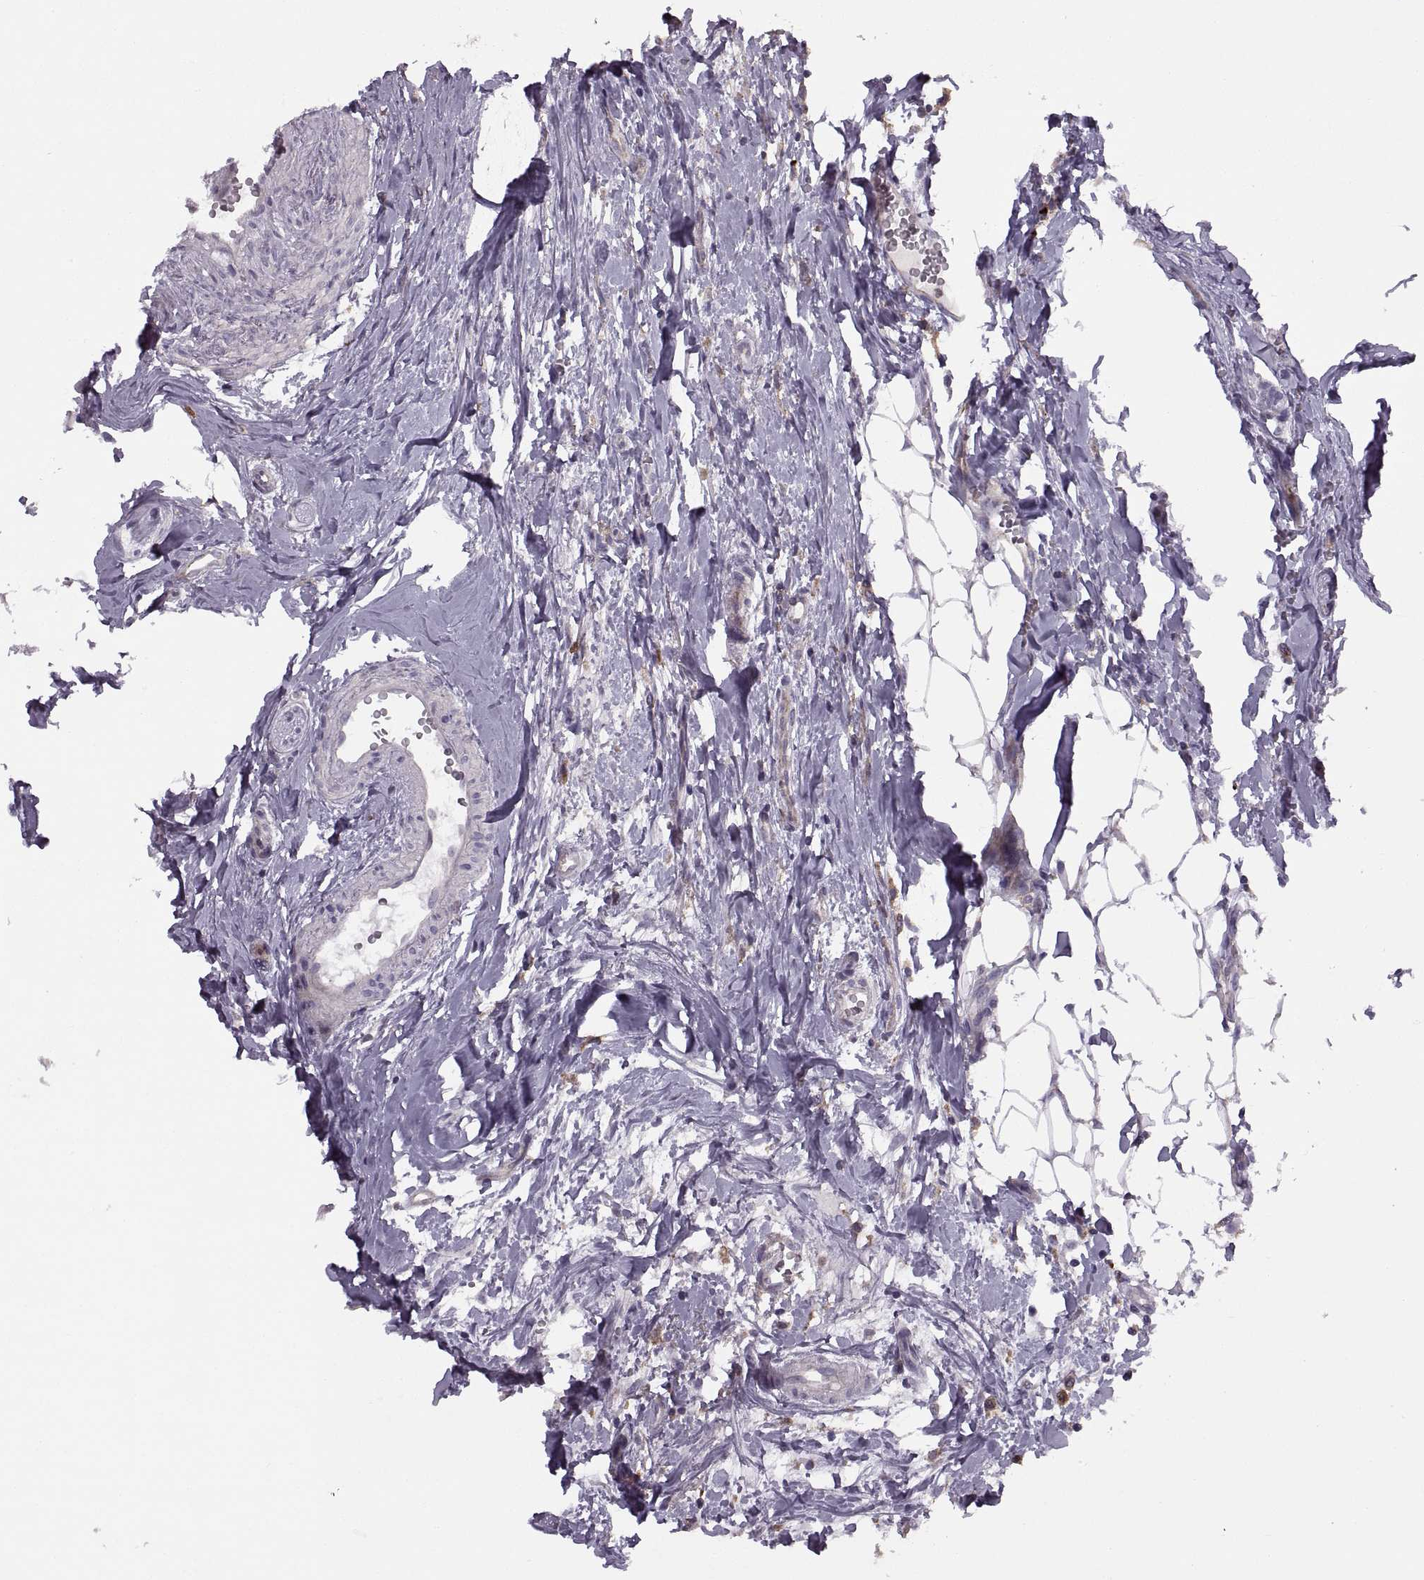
{"staining": {"intensity": "negative", "quantity": "none", "location": "none"}, "tissue": "head and neck cancer", "cell_type": "Tumor cells", "image_type": "cancer", "snomed": [{"axis": "morphology", "description": "Squamous cell carcinoma, NOS"}, {"axis": "morphology", "description": "Squamous cell carcinoma, metastatic, NOS"}, {"axis": "topography", "description": "Oral tissue"}, {"axis": "topography", "description": "Head-Neck"}], "caption": "High magnification brightfield microscopy of head and neck cancer stained with DAB (brown) and counterstained with hematoxylin (blue): tumor cells show no significant staining.", "gene": "RALB", "patient": {"sex": "female", "age": 85}}